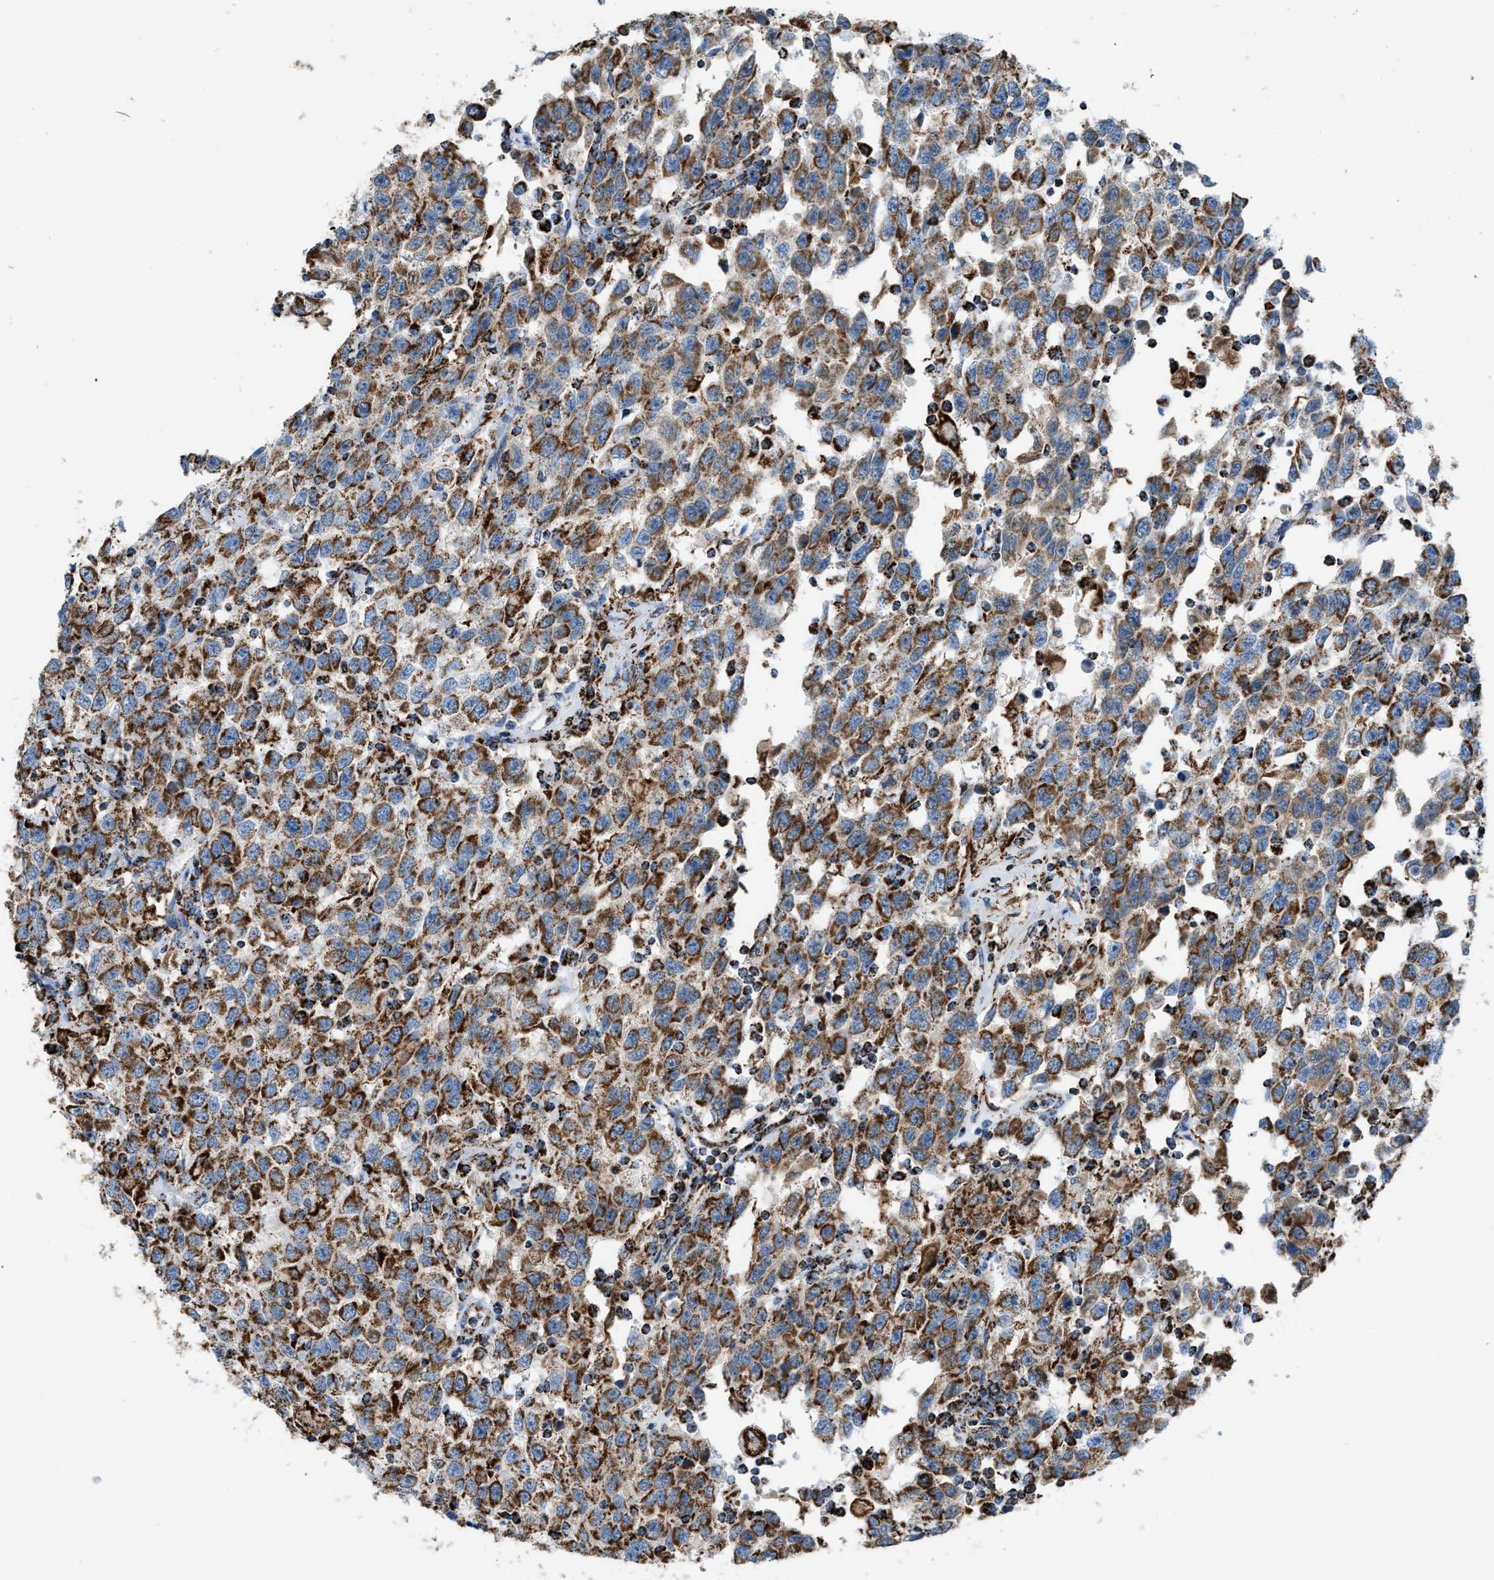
{"staining": {"intensity": "strong", "quantity": ">75%", "location": "cytoplasmic/membranous"}, "tissue": "testis cancer", "cell_type": "Tumor cells", "image_type": "cancer", "snomed": [{"axis": "morphology", "description": "Seminoma, NOS"}, {"axis": "topography", "description": "Testis"}], "caption": "Strong cytoplasmic/membranous protein positivity is seen in about >75% of tumor cells in testis cancer (seminoma).", "gene": "ETFB", "patient": {"sex": "male", "age": 41}}